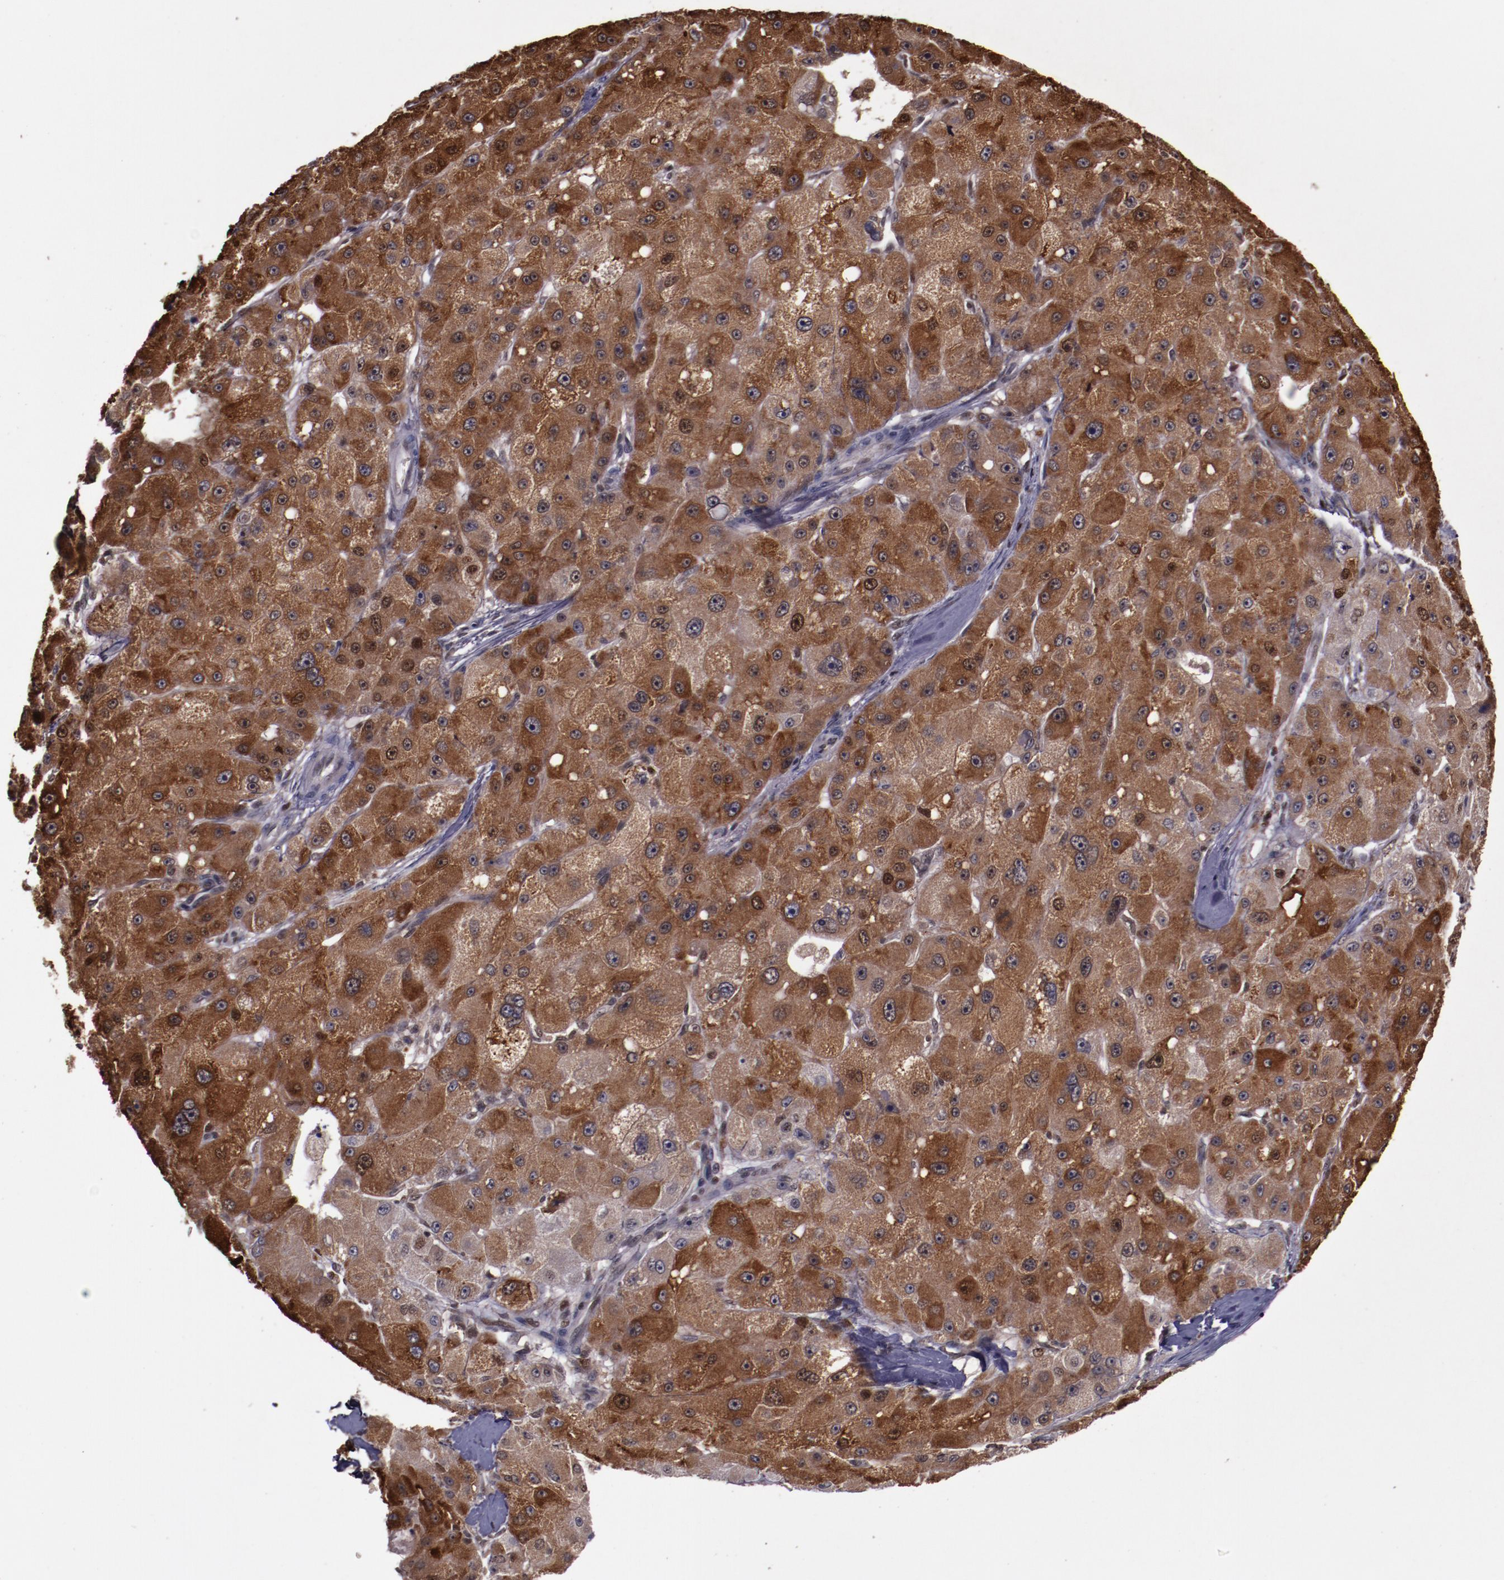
{"staining": {"intensity": "strong", "quantity": ">75%", "location": "cytoplasmic/membranous"}, "tissue": "liver cancer", "cell_type": "Tumor cells", "image_type": "cancer", "snomed": [{"axis": "morphology", "description": "Carcinoma, Hepatocellular, NOS"}, {"axis": "topography", "description": "Liver"}], "caption": "High-magnification brightfield microscopy of liver cancer (hepatocellular carcinoma) stained with DAB (brown) and counterstained with hematoxylin (blue). tumor cells exhibit strong cytoplasmic/membranous expression is appreciated in approximately>75% of cells.", "gene": "CHEK2", "patient": {"sex": "male", "age": 80}}